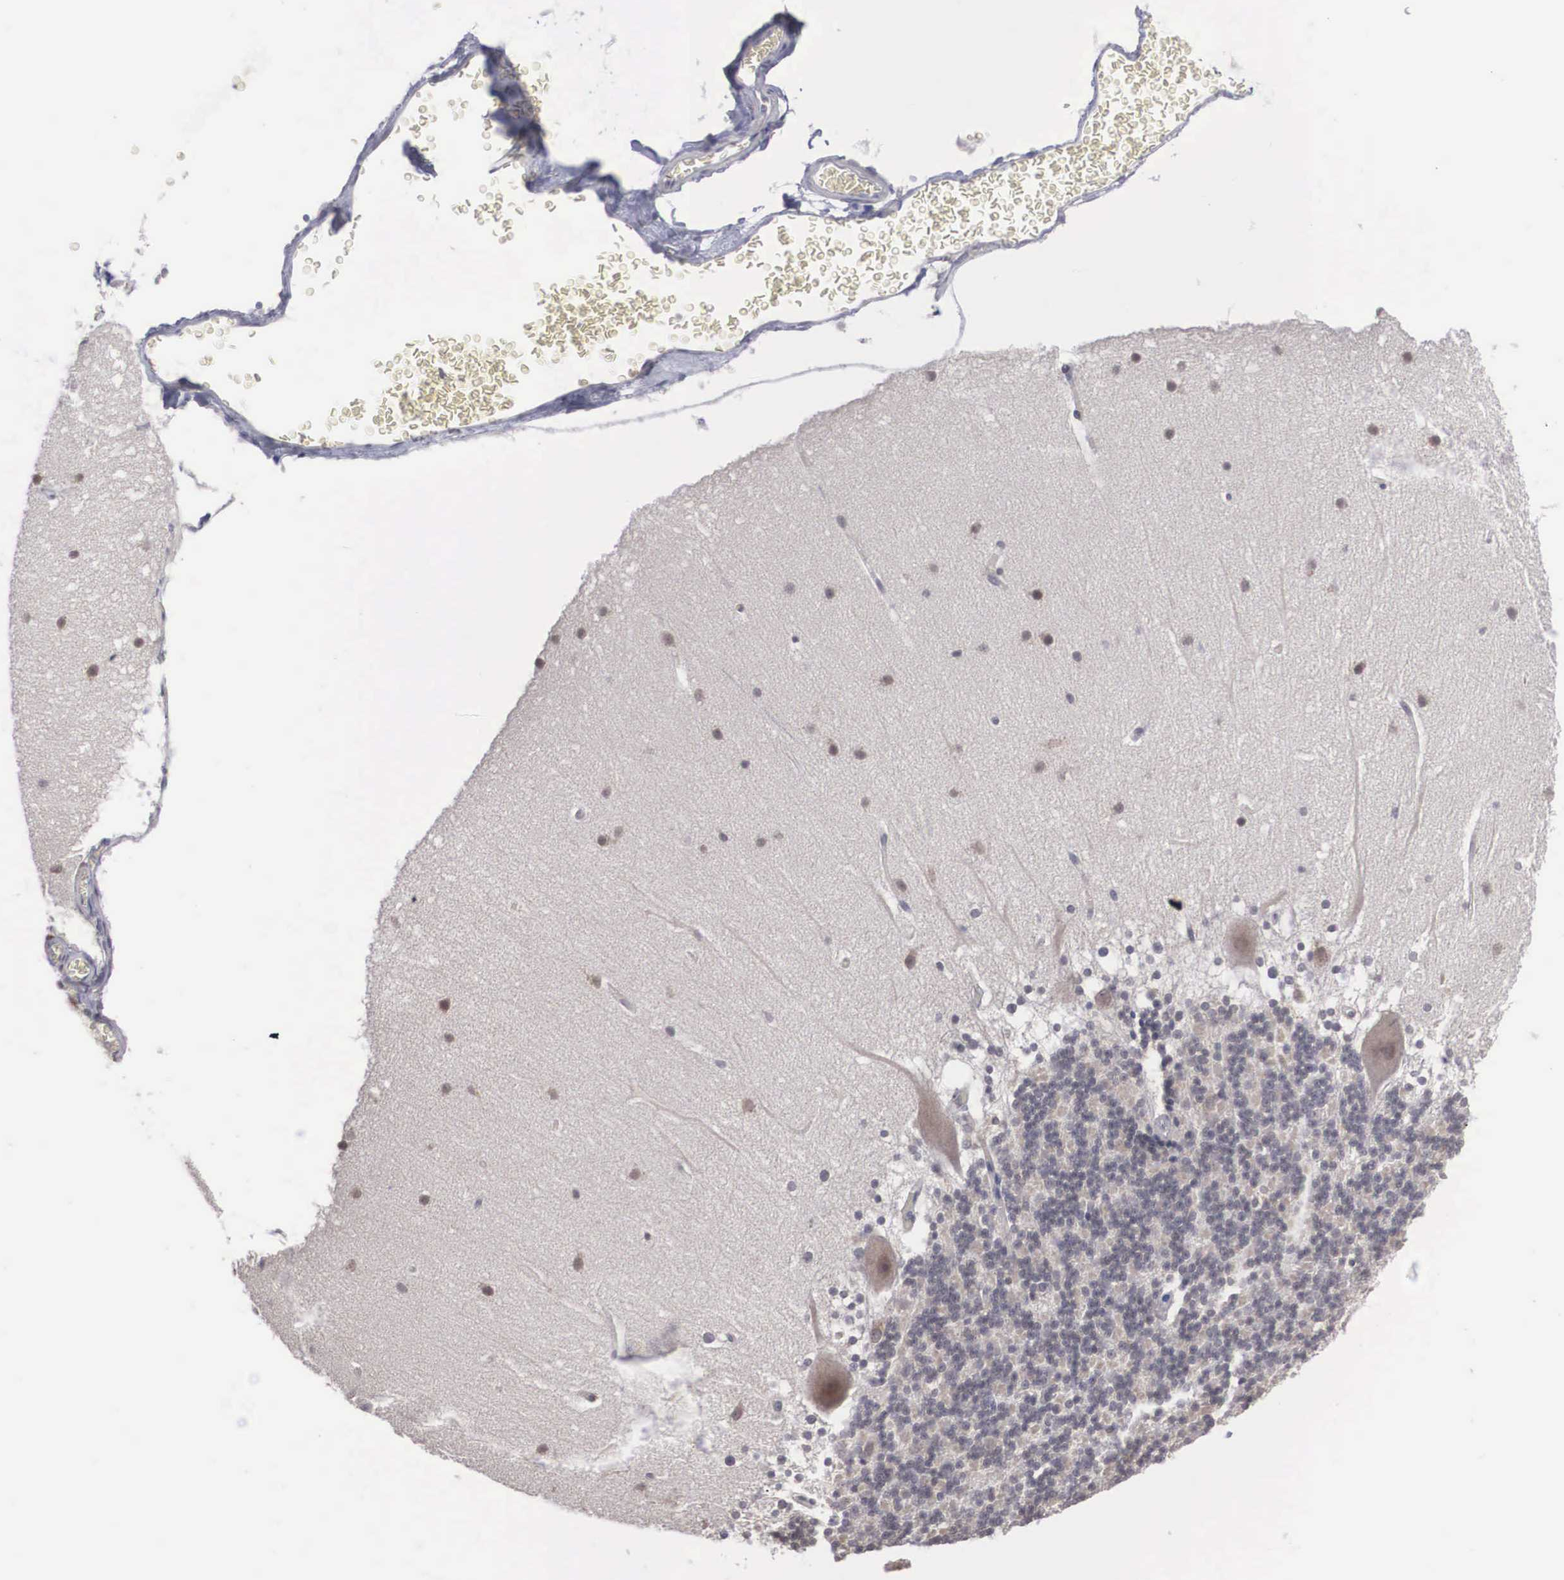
{"staining": {"intensity": "negative", "quantity": "none", "location": "none"}, "tissue": "cerebellum", "cell_type": "Cells in granular layer", "image_type": "normal", "snomed": [{"axis": "morphology", "description": "Normal tissue, NOS"}, {"axis": "topography", "description": "Cerebellum"}], "caption": "This is a photomicrograph of immunohistochemistry staining of normal cerebellum, which shows no staining in cells in granular layer. (DAB IHC visualized using brightfield microscopy, high magnification).", "gene": "WDR89", "patient": {"sex": "female", "age": 19}}